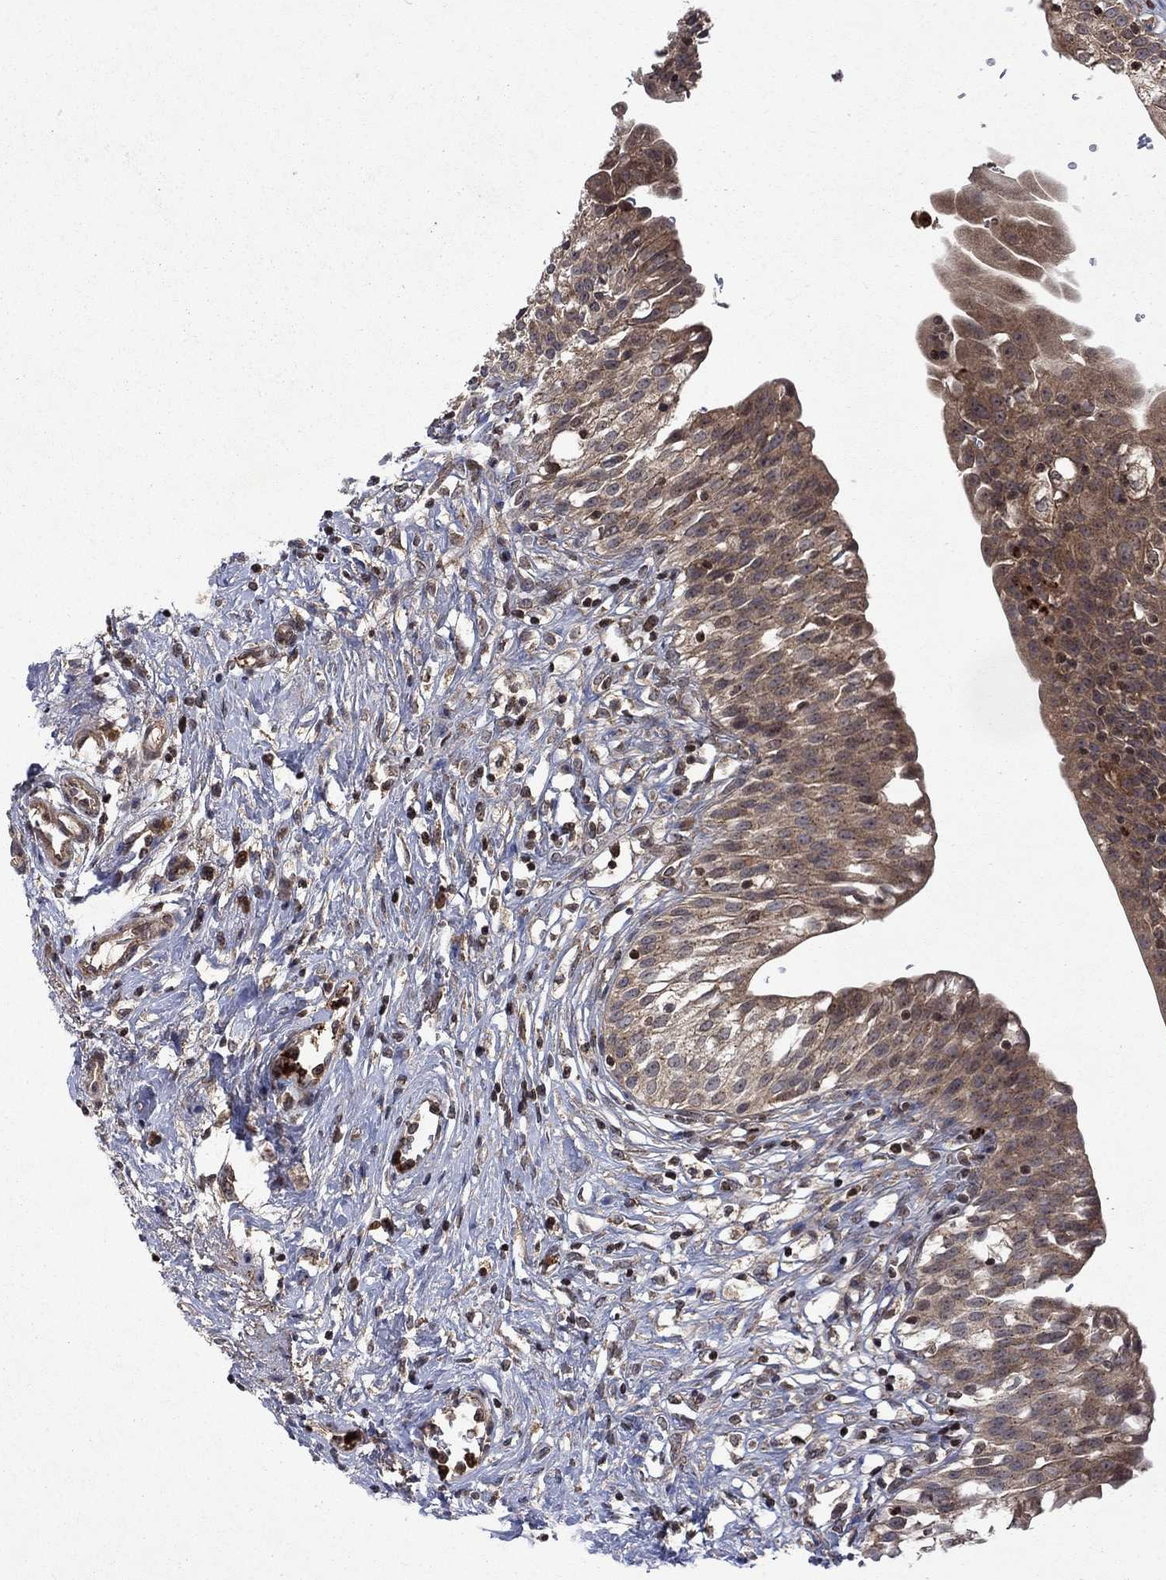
{"staining": {"intensity": "moderate", "quantity": ">75%", "location": "cytoplasmic/membranous"}, "tissue": "urinary bladder", "cell_type": "Urothelial cells", "image_type": "normal", "snomed": [{"axis": "morphology", "description": "Normal tissue, NOS"}, {"axis": "topography", "description": "Urinary bladder"}], "caption": "DAB (3,3'-diaminobenzidine) immunohistochemical staining of normal urinary bladder demonstrates moderate cytoplasmic/membranous protein staining in approximately >75% of urothelial cells.", "gene": "TMEM33", "patient": {"sex": "male", "age": 76}}